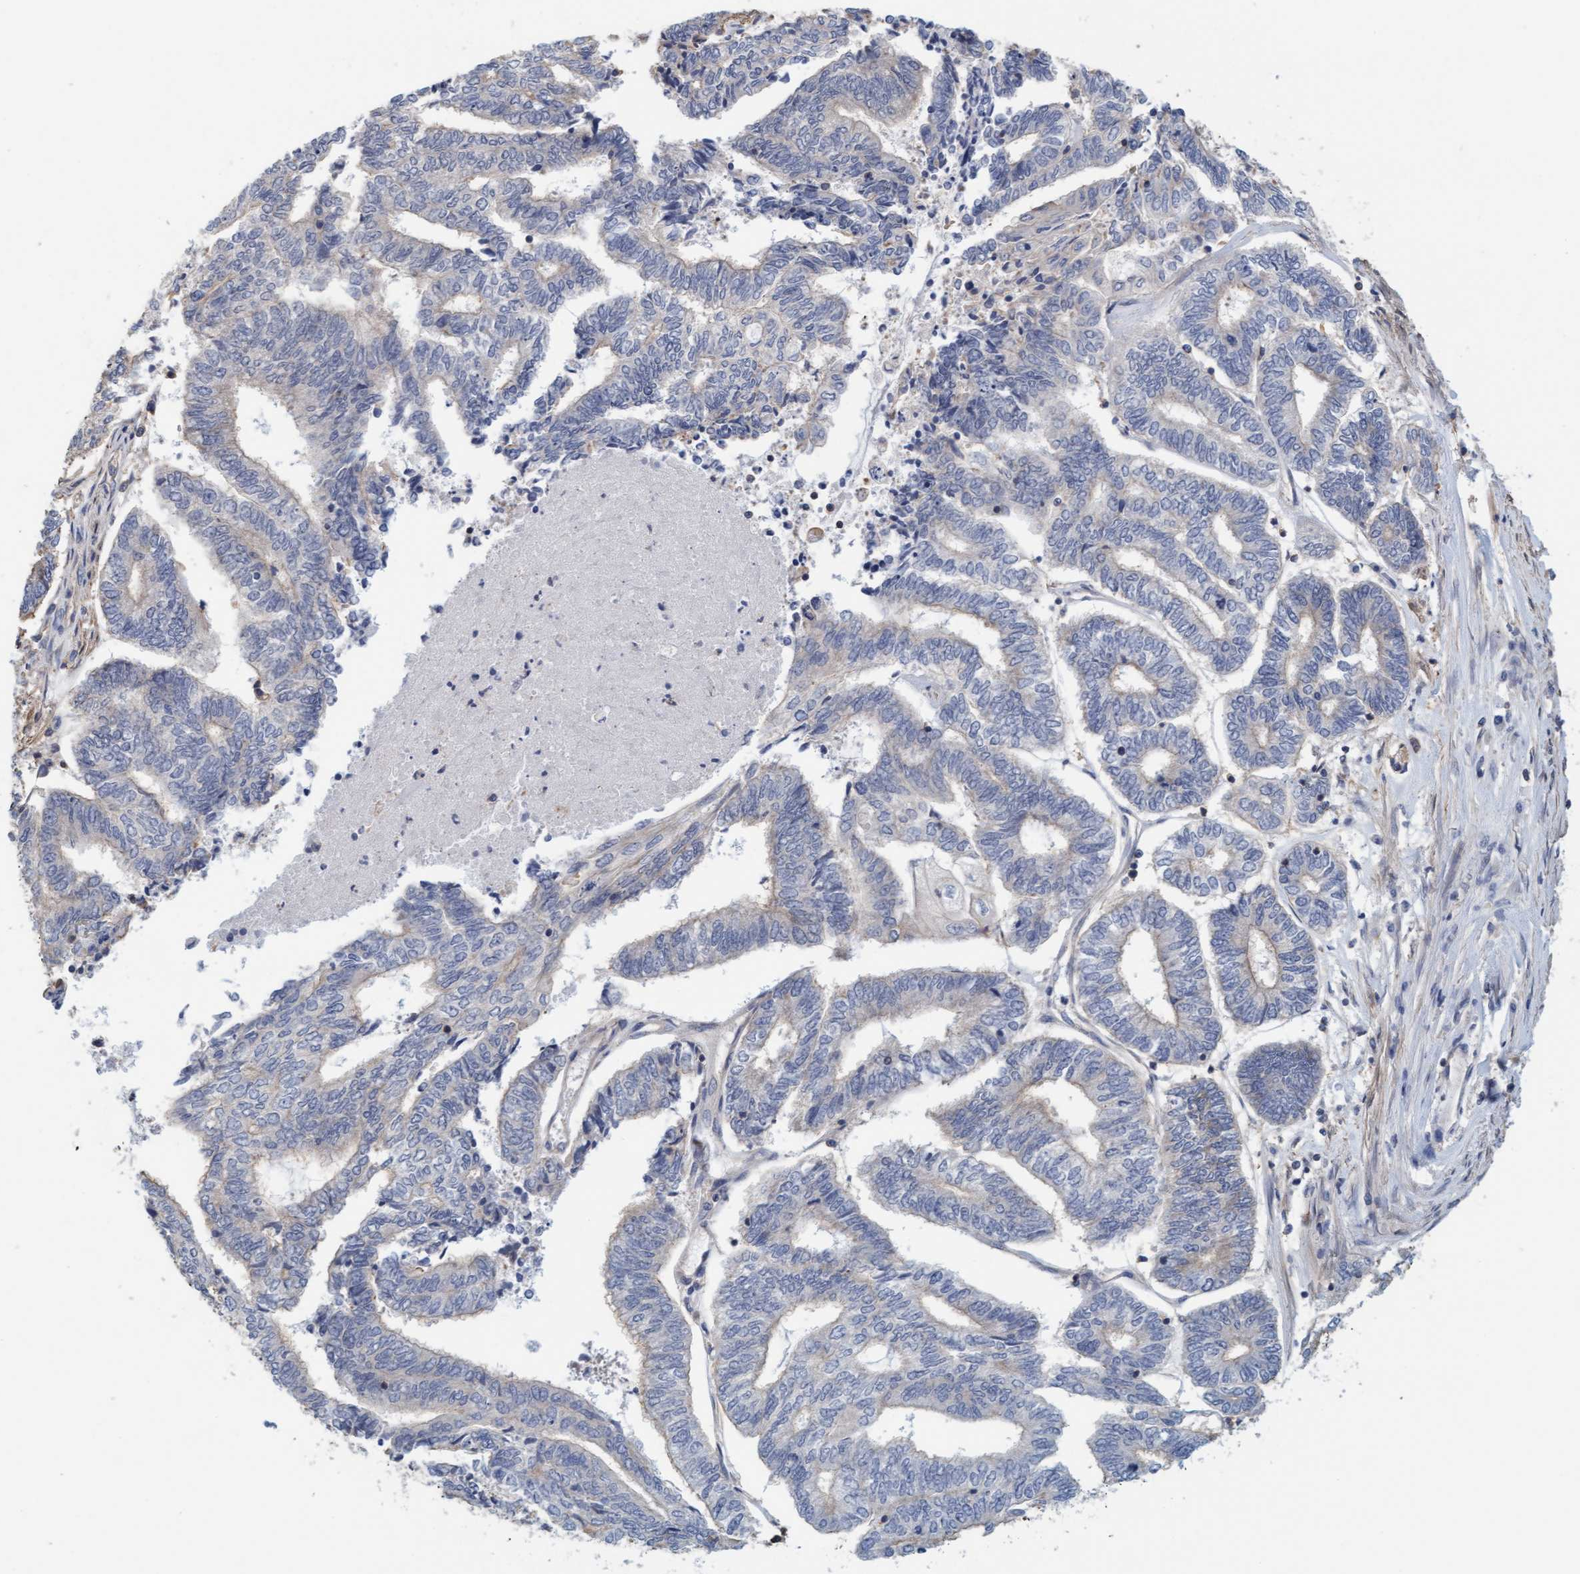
{"staining": {"intensity": "negative", "quantity": "none", "location": "none"}, "tissue": "endometrial cancer", "cell_type": "Tumor cells", "image_type": "cancer", "snomed": [{"axis": "morphology", "description": "Adenocarcinoma, NOS"}, {"axis": "topography", "description": "Uterus"}, {"axis": "topography", "description": "Endometrium"}], "caption": "Immunohistochemical staining of human endometrial adenocarcinoma displays no significant expression in tumor cells.", "gene": "FXR2", "patient": {"sex": "female", "age": 70}}